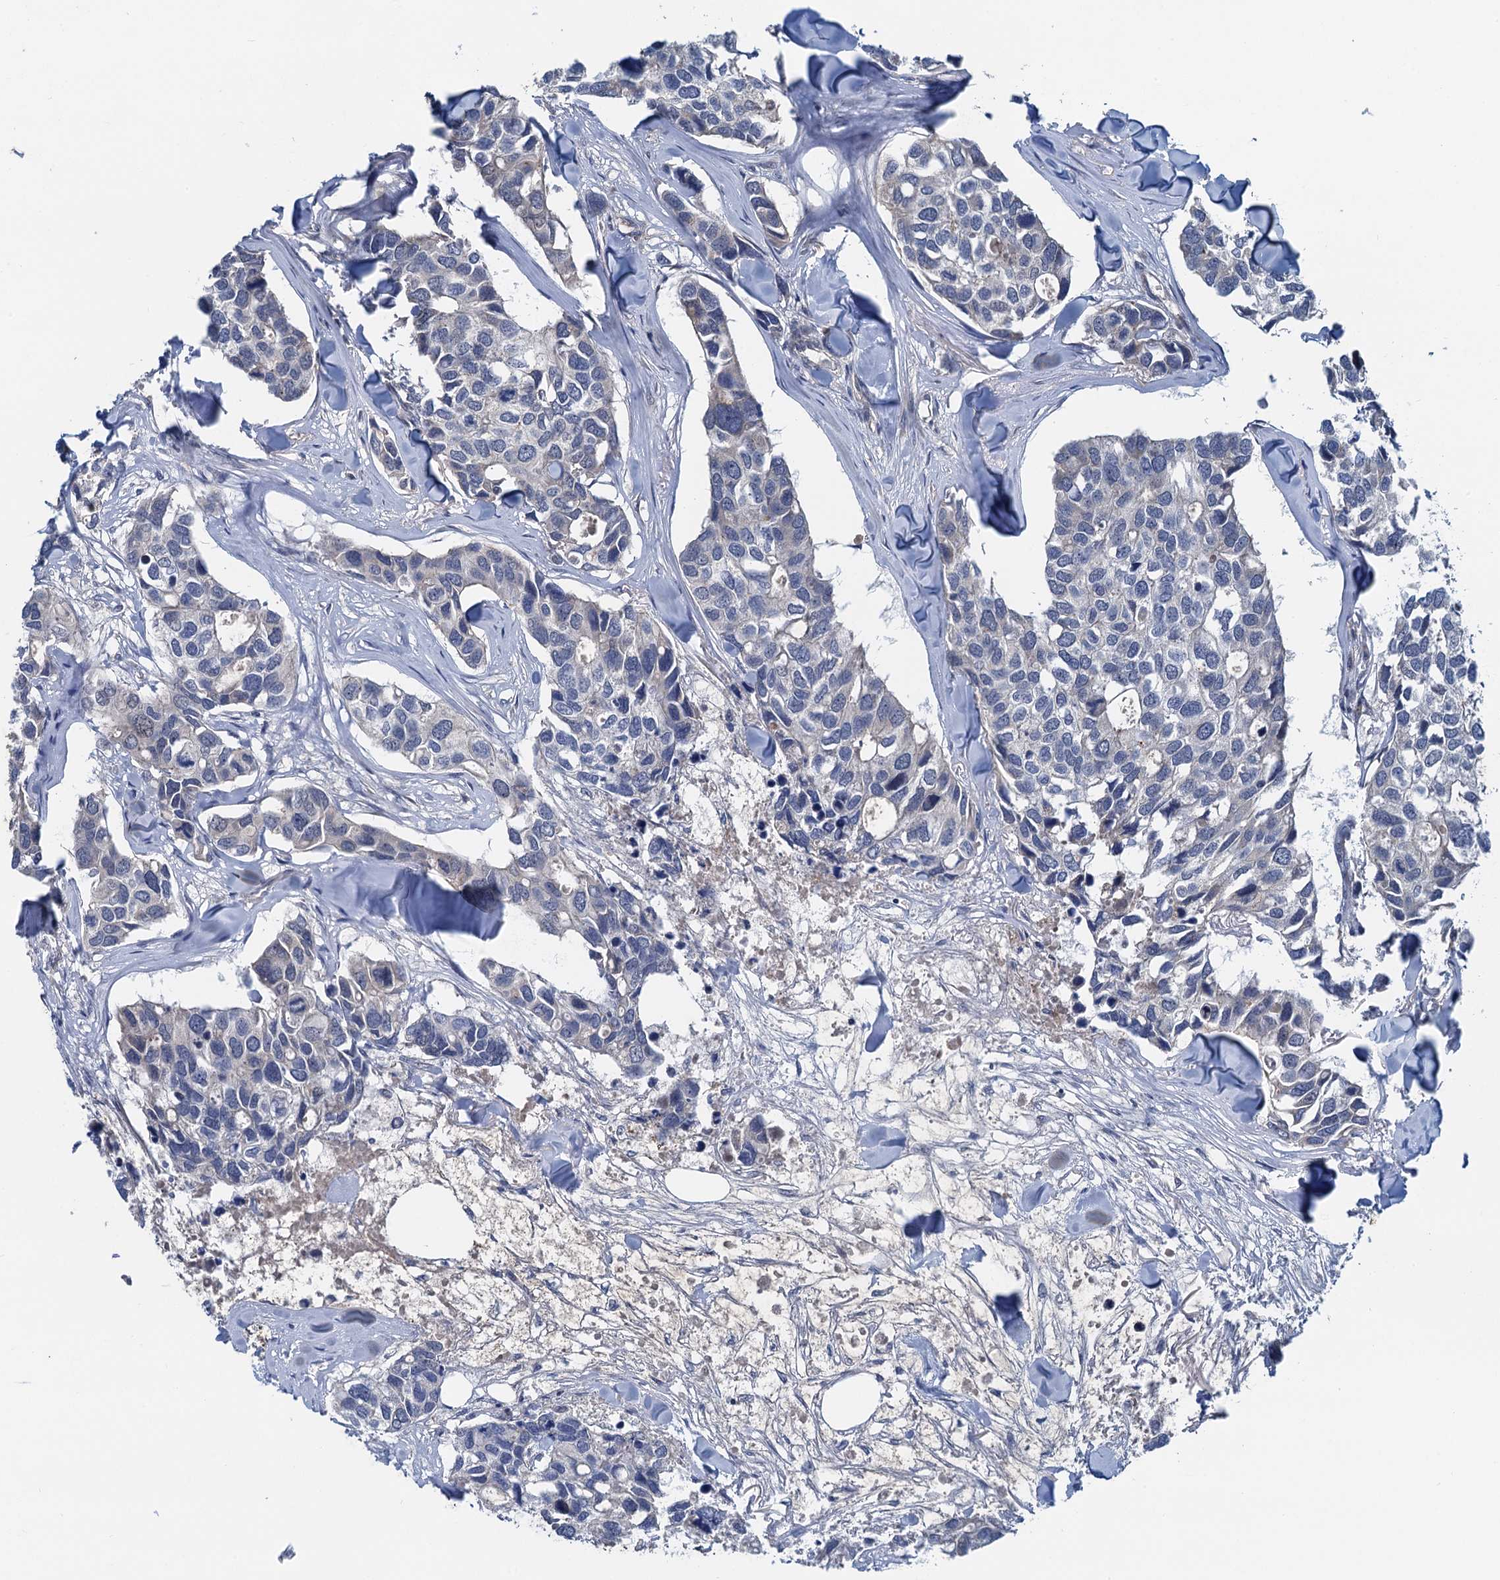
{"staining": {"intensity": "negative", "quantity": "none", "location": "none"}, "tissue": "breast cancer", "cell_type": "Tumor cells", "image_type": "cancer", "snomed": [{"axis": "morphology", "description": "Duct carcinoma"}, {"axis": "topography", "description": "Breast"}], "caption": "Immunohistochemistry (IHC) histopathology image of human breast cancer stained for a protein (brown), which shows no staining in tumor cells.", "gene": "ZNF606", "patient": {"sex": "female", "age": 83}}